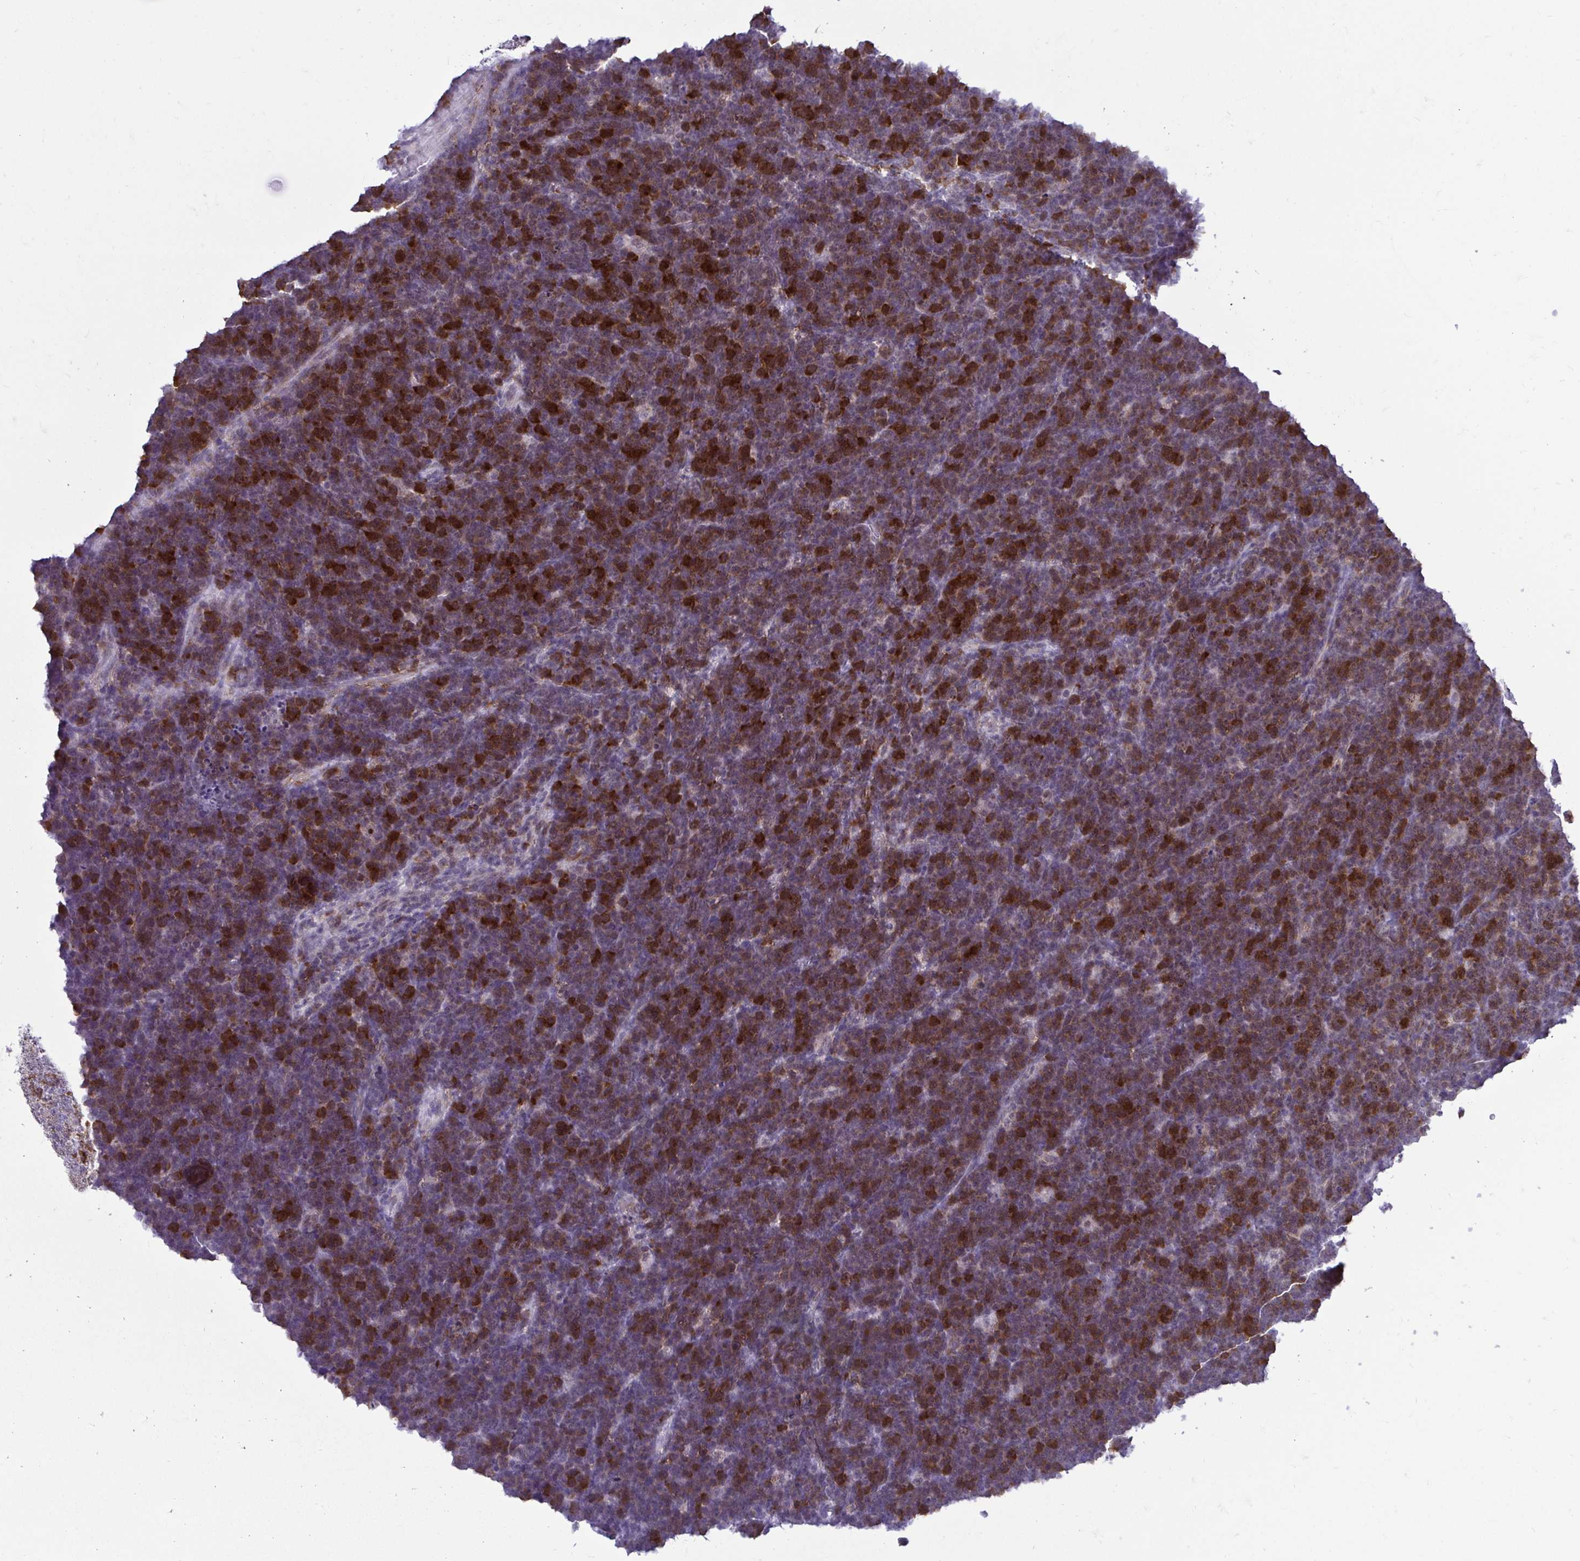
{"staining": {"intensity": "strong", "quantity": "25%-75%", "location": "cytoplasmic/membranous"}, "tissue": "lymphoma", "cell_type": "Tumor cells", "image_type": "cancer", "snomed": [{"axis": "morphology", "description": "Malignant lymphoma, non-Hodgkin's type, High grade"}, {"axis": "topography", "description": "Small intestine"}, {"axis": "topography", "description": "Colon"}], "caption": "Immunohistochemistry staining of high-grade malignant lymphoma, non-Hodgkin's type, which reveals high levels of strong cytoplasmic/membranous positivity in approximately 25%-75% of tumor cells indicating strong cytoplasmic/membranous protein staining. The staining was performed using DAB (brown) for protein detection and nuclei were counterstained in hematoxylin (blue).", "gene": "CDC20", "patient": {"sex": "male", "age": 8}}